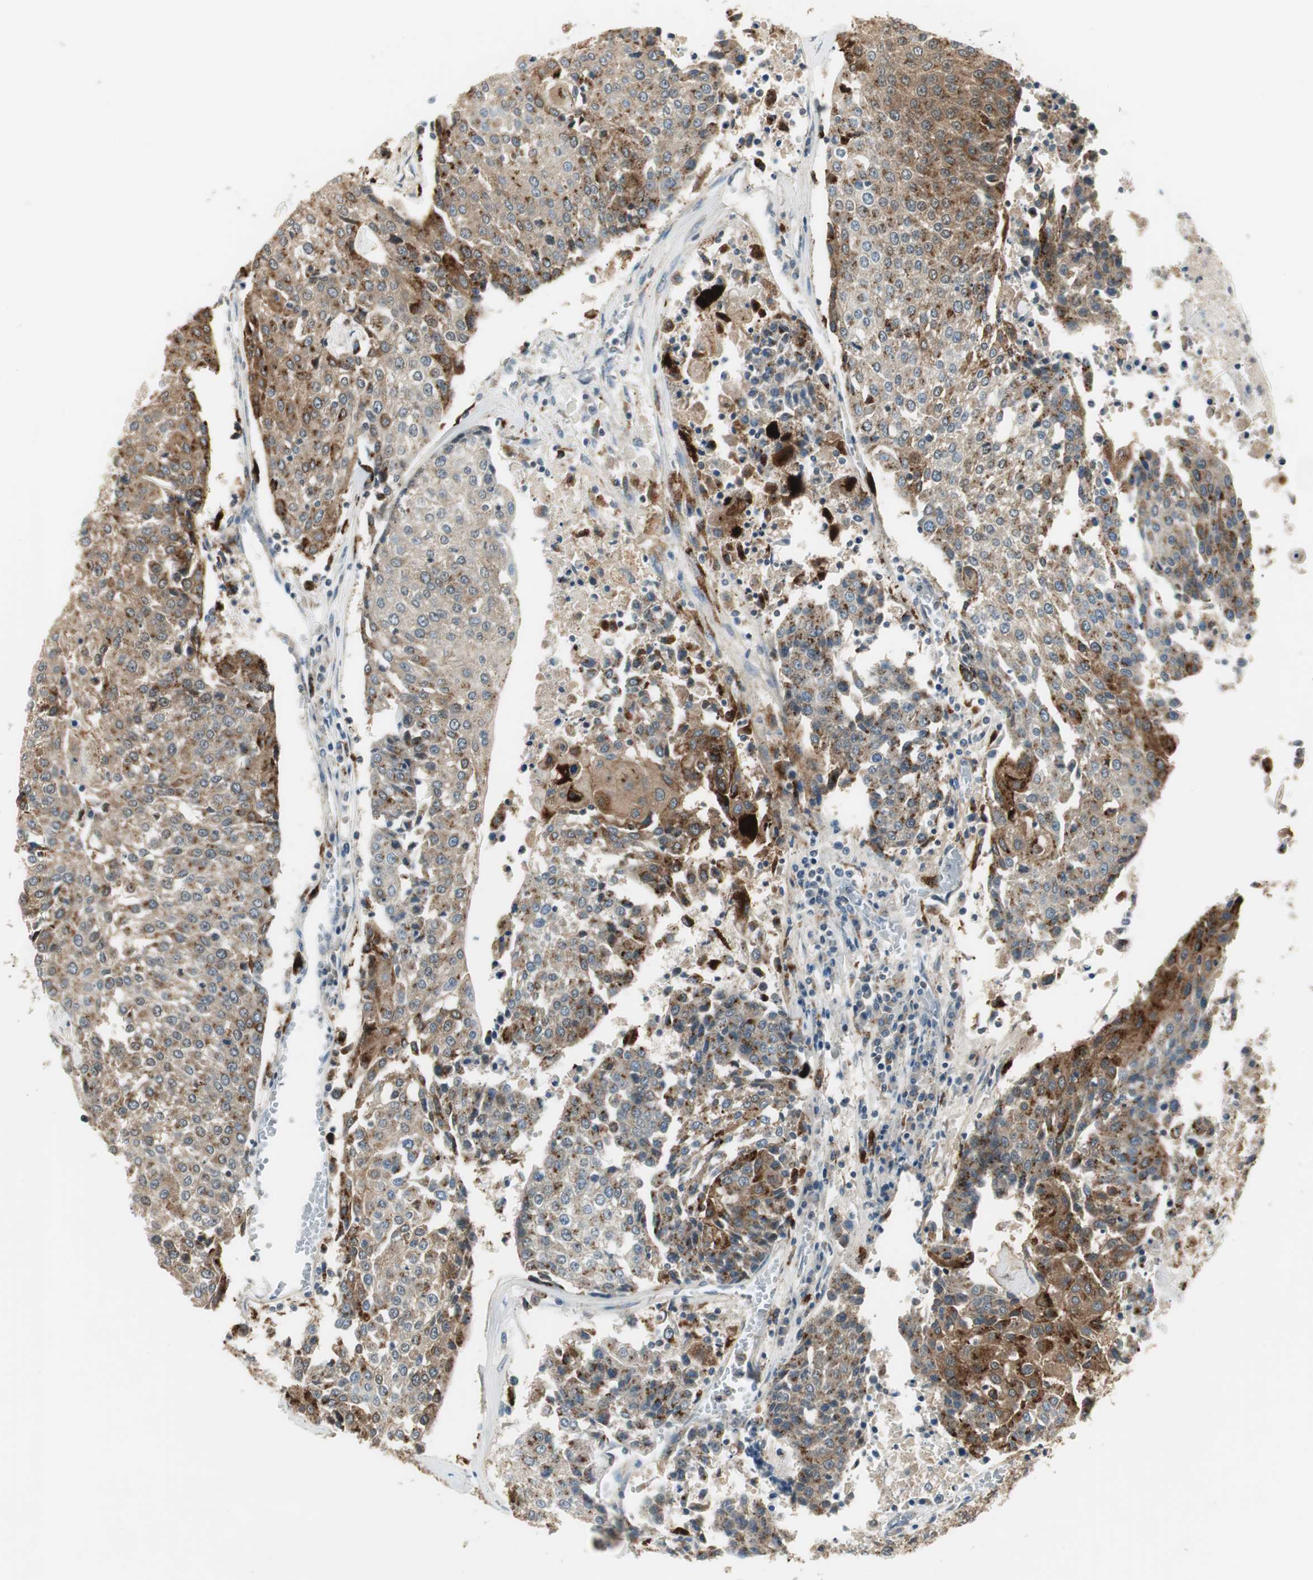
{"staining": {"intensity": "moderate", "quantity": ">75%", "location": "cytoplasmic/membranous"}, "tissue": "urothelial cancer", "cell_type": "Tumor cells", "image_type": "cancer", "snomed": [{"axis": "morphology", "description": "Urothelial carcinoma, High grade"}, {"axis": "topography", "description": "Urinary bladder"}], "caption": "High-magnification brightfield microscopy of urothelial cancer stained with DAB (brown) and counterstained with hematoxylin (blue). tumor cells exhibit moderate cytoplasmic/membranous expression is identified in about>75% of cells.", "gene": "NCK1", "patient": {"sex": "female", "age": 85}}